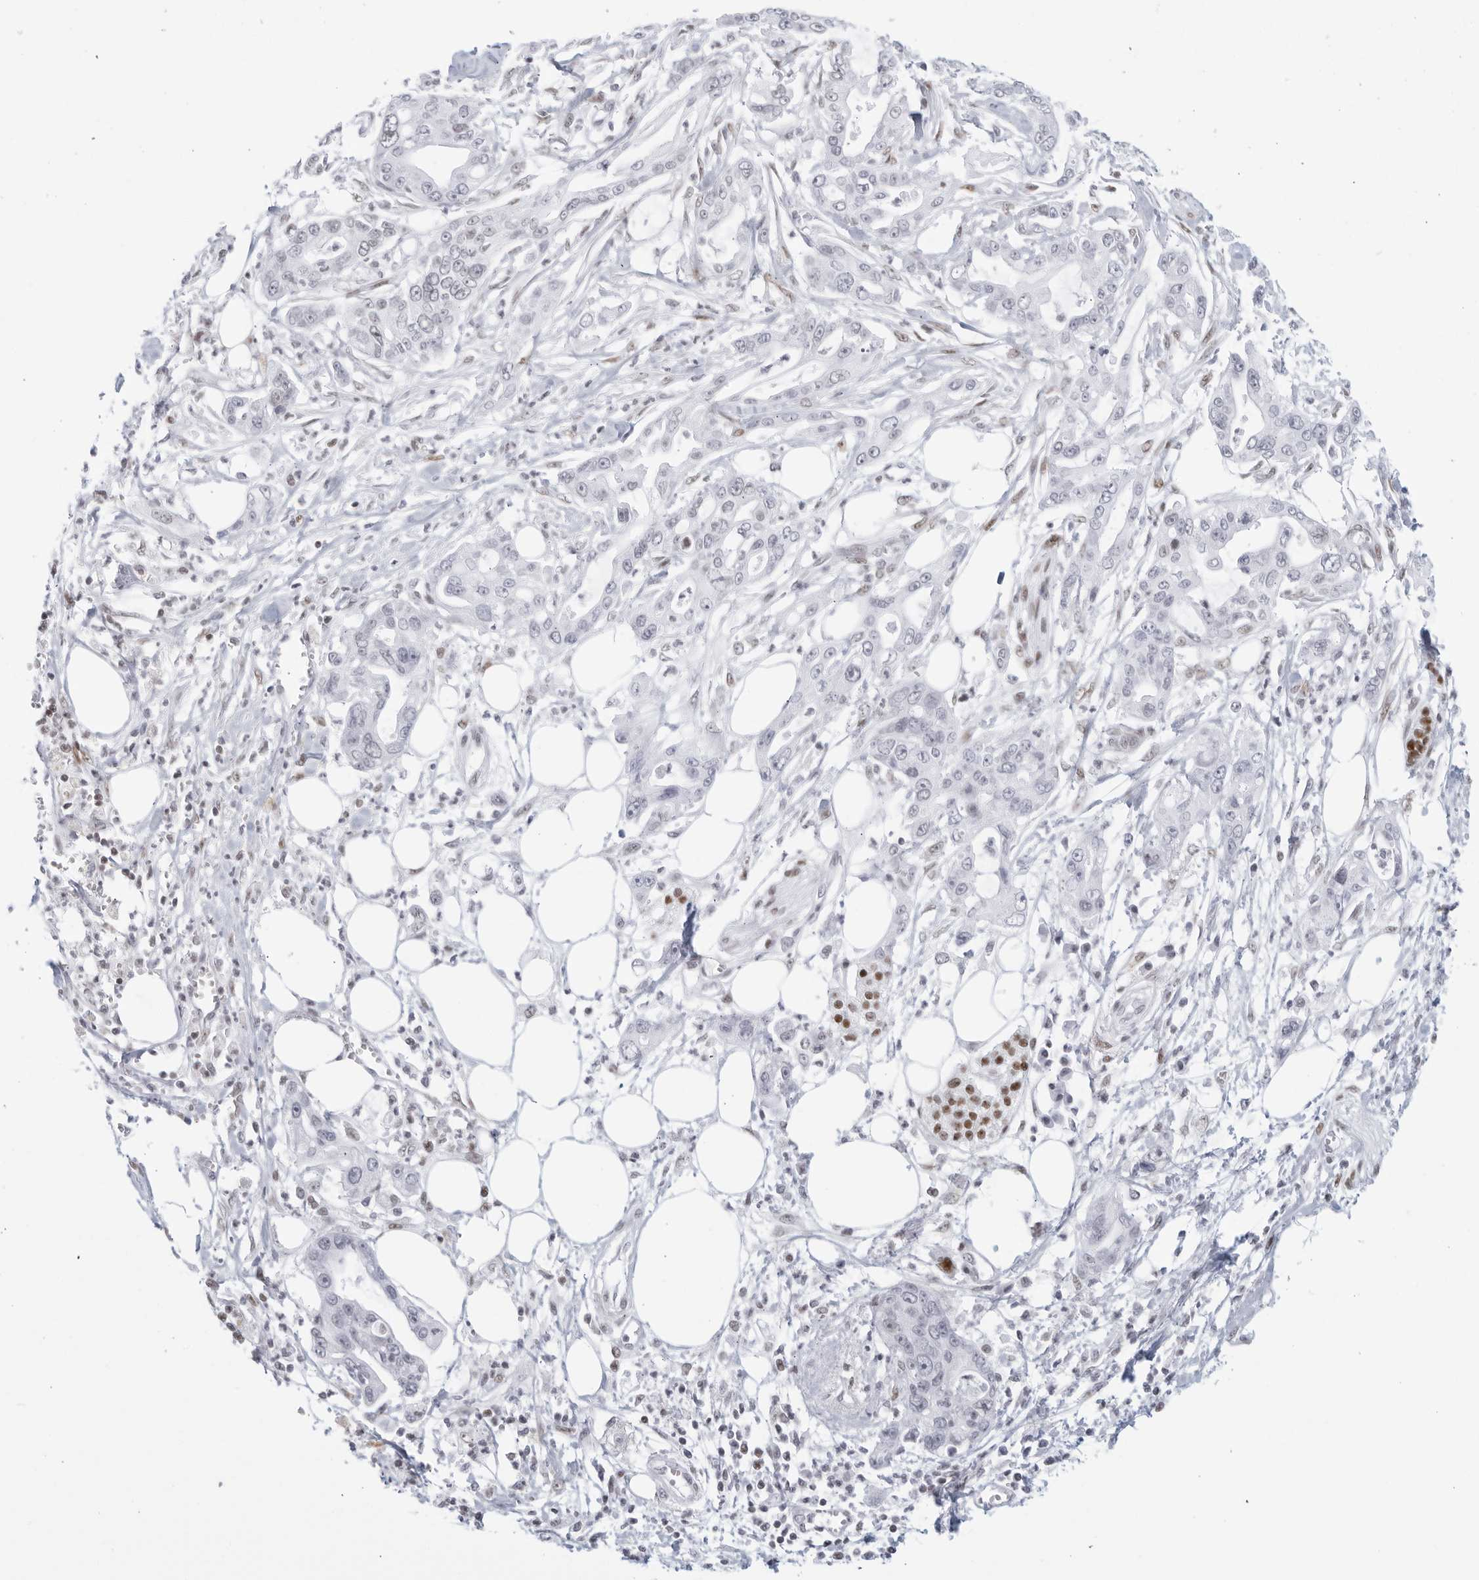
{"staining": {"intensity": "negative", "quantity": "none", "location": "none"}, "tissue": "pancreatic cancer", "cell_type": "Tumor cells", "image_type": "cancer", "snomed": [{"axis": "morphology", "description": "Adenocarcinoma, NOS"}, {"axis": "topography", "description": "Pancreas"}], "caption": "This is an immunohistochemistry (IHC) image of human pancreatic cancer. There is no positivity in tumor cells.", "gene": "HP1BP3", "patient": {"sex": "male", "age": 68}}